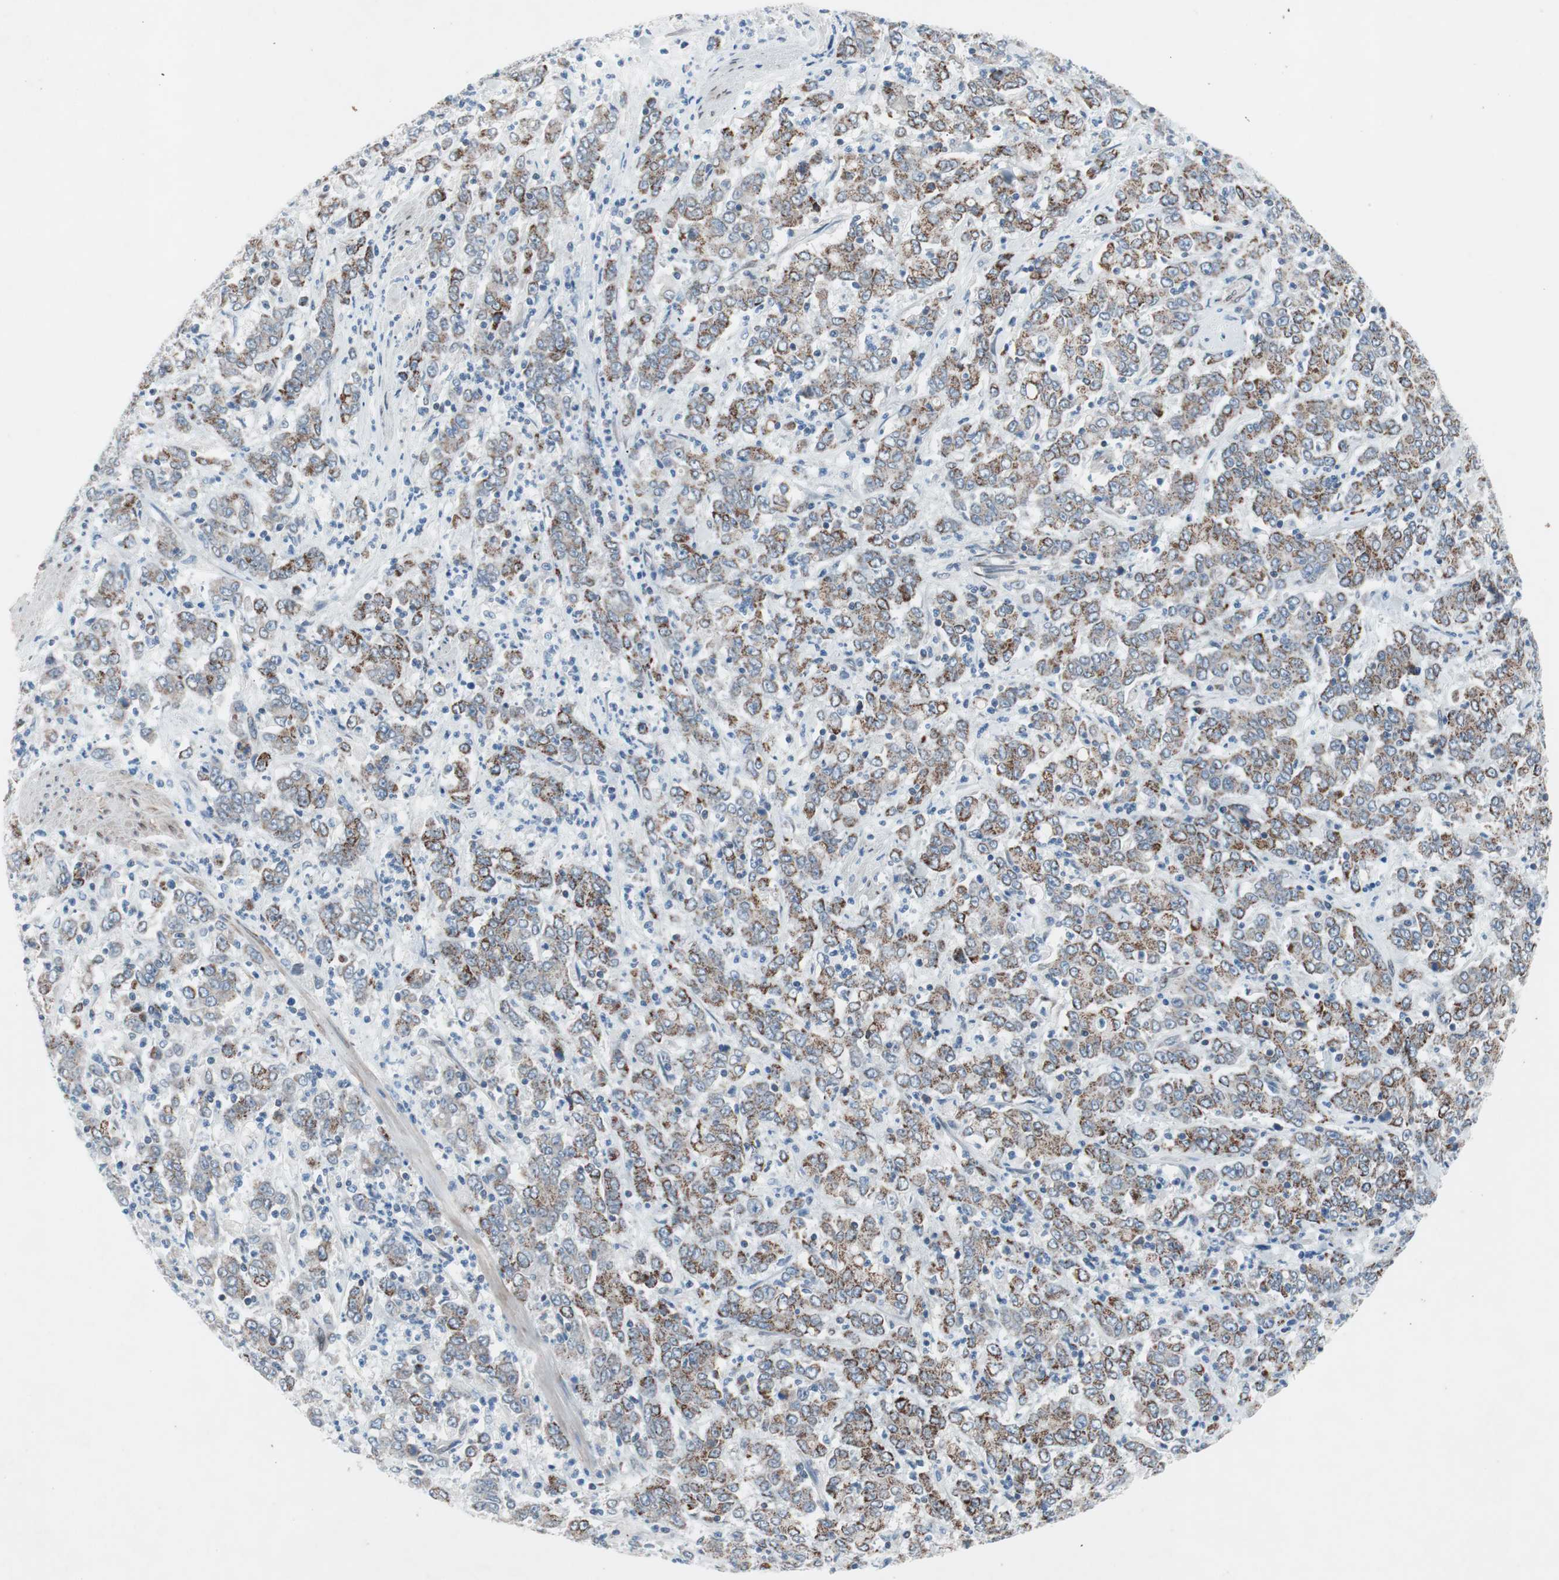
{"staining": {"intensity": "moderate", "quantity": ">75%", "location": "cytoplasmic/membranous"}, "tissue": "stomach cancer", "cell_type": "Tumor cells", "image_type": "cancer", "snomed": [{"axis": "morphology", "description": "Adenocarcinoma, NOS"}, {"axis": "topography", "description": "Stomach, lower"}], "caption": "Adenocarcinoma (stomach) was stained to show a protein in brown. There is medium levels of moderate cytoplasmic/membranous positivity in about >75% of tumor cells.", "gene": "ARNT2", "patient": {"sex": "female", "age": 71}}